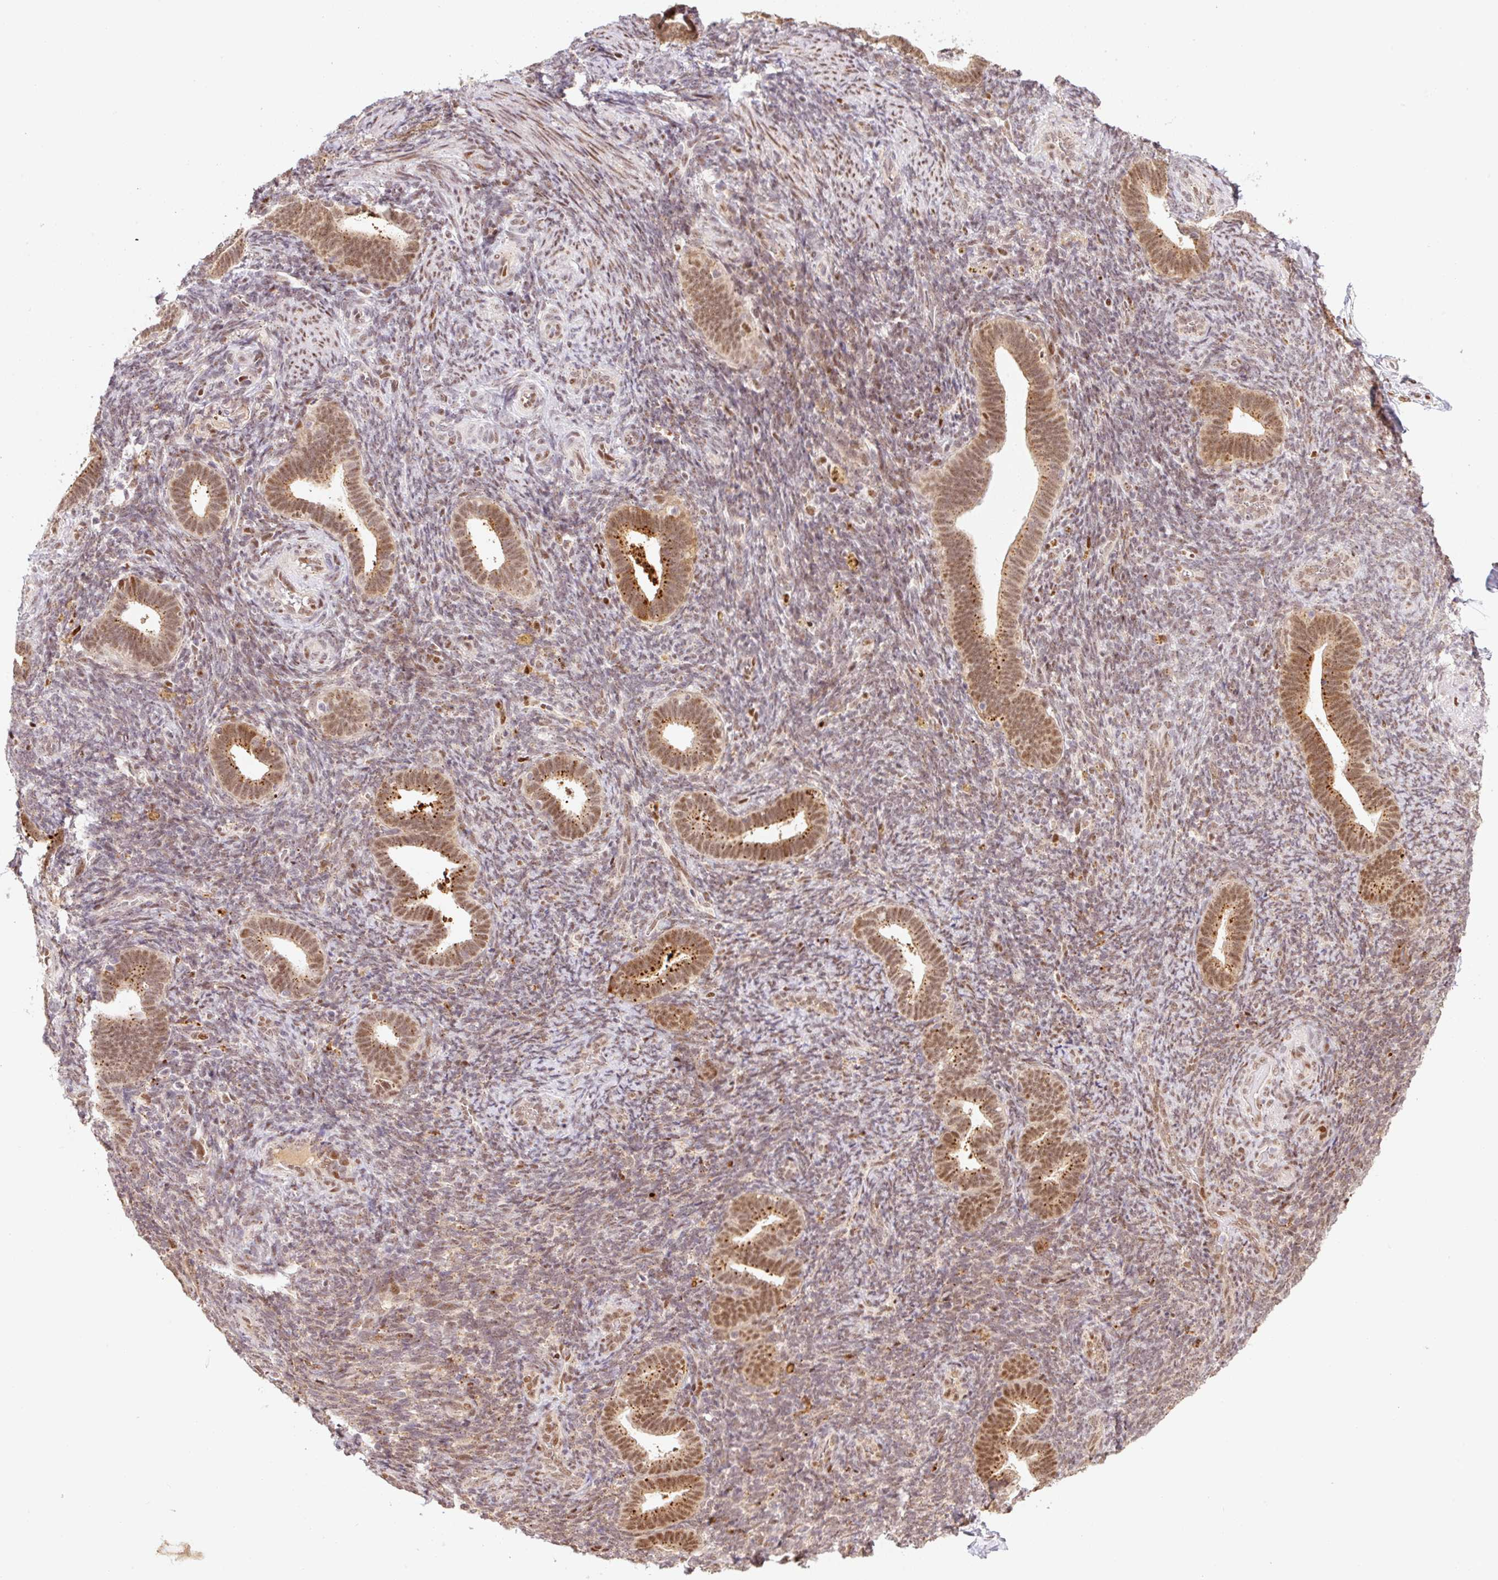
{"staining": {"intensity": "moderate", "quantity": ">75%", "location": "nuclear"}, "tissue": "endometrium", "cell_type": "Cells in endometrial stroma", "image_type": "normal", "snomed": [{"axis": "morphology", "description": "Normal tissue, NOS"}, {"axis": "topography", "description": "Endometrium"}], "caption": "Protein analysis of normal endometrium shows moderate nuclear staining in approximately >75% of cells in endometrial stroma. Nuclei are stained in blue.", "gene": "GPR139", "patient": {"sex": "female", "age": 34}}